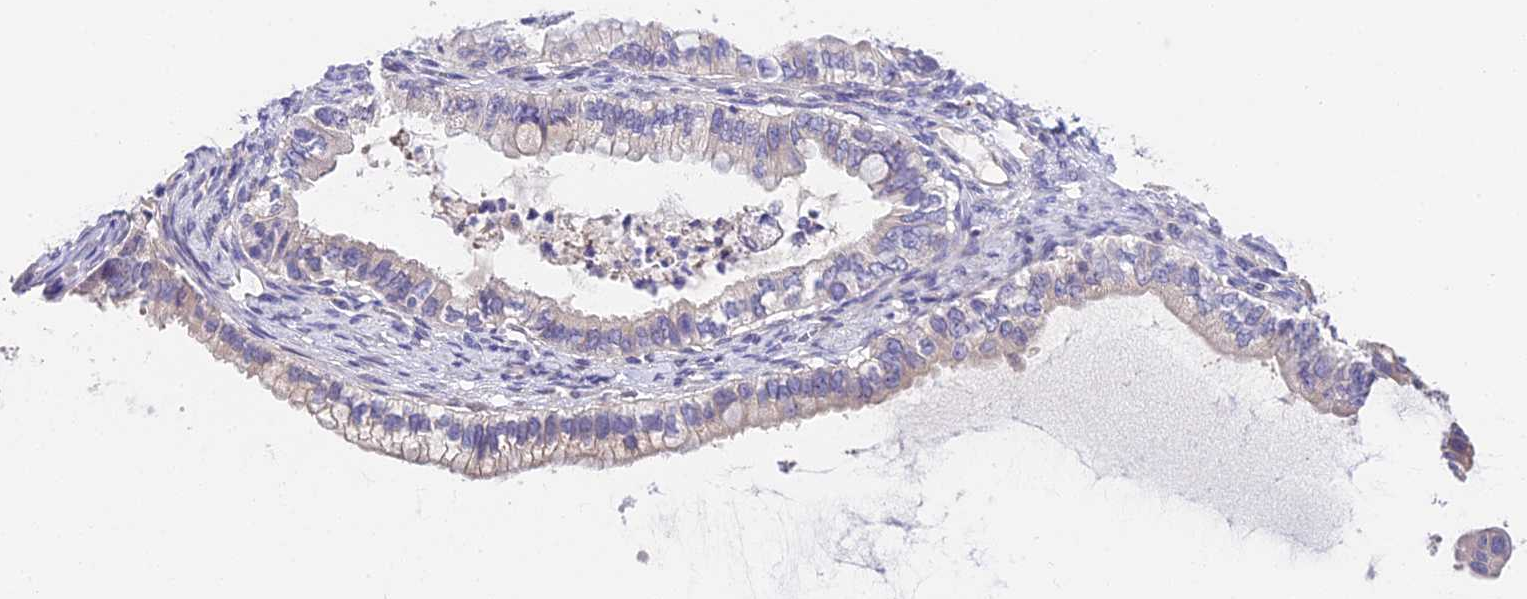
{"staining": {"intensity": "weak", "quantity": "<25%", "location": "cytoplasmic/membranous"}, "tissue": "ovarian cancer", "cell_type": "Tumor cells", "image_type": "cancer", "snomed": [{"axis": "morphology", "description": "Cystadenocarcinoma, mucinous, NOS"}, {"axis": "topography", "description": "Ovary"}], "caption": "Photomicrograph shows no significant protein expression in tumor cells of ovarian mucinous cystadenocarcinoma.", "gene": "LYPD6", "patient": {"sex": "female", "age": 80}}